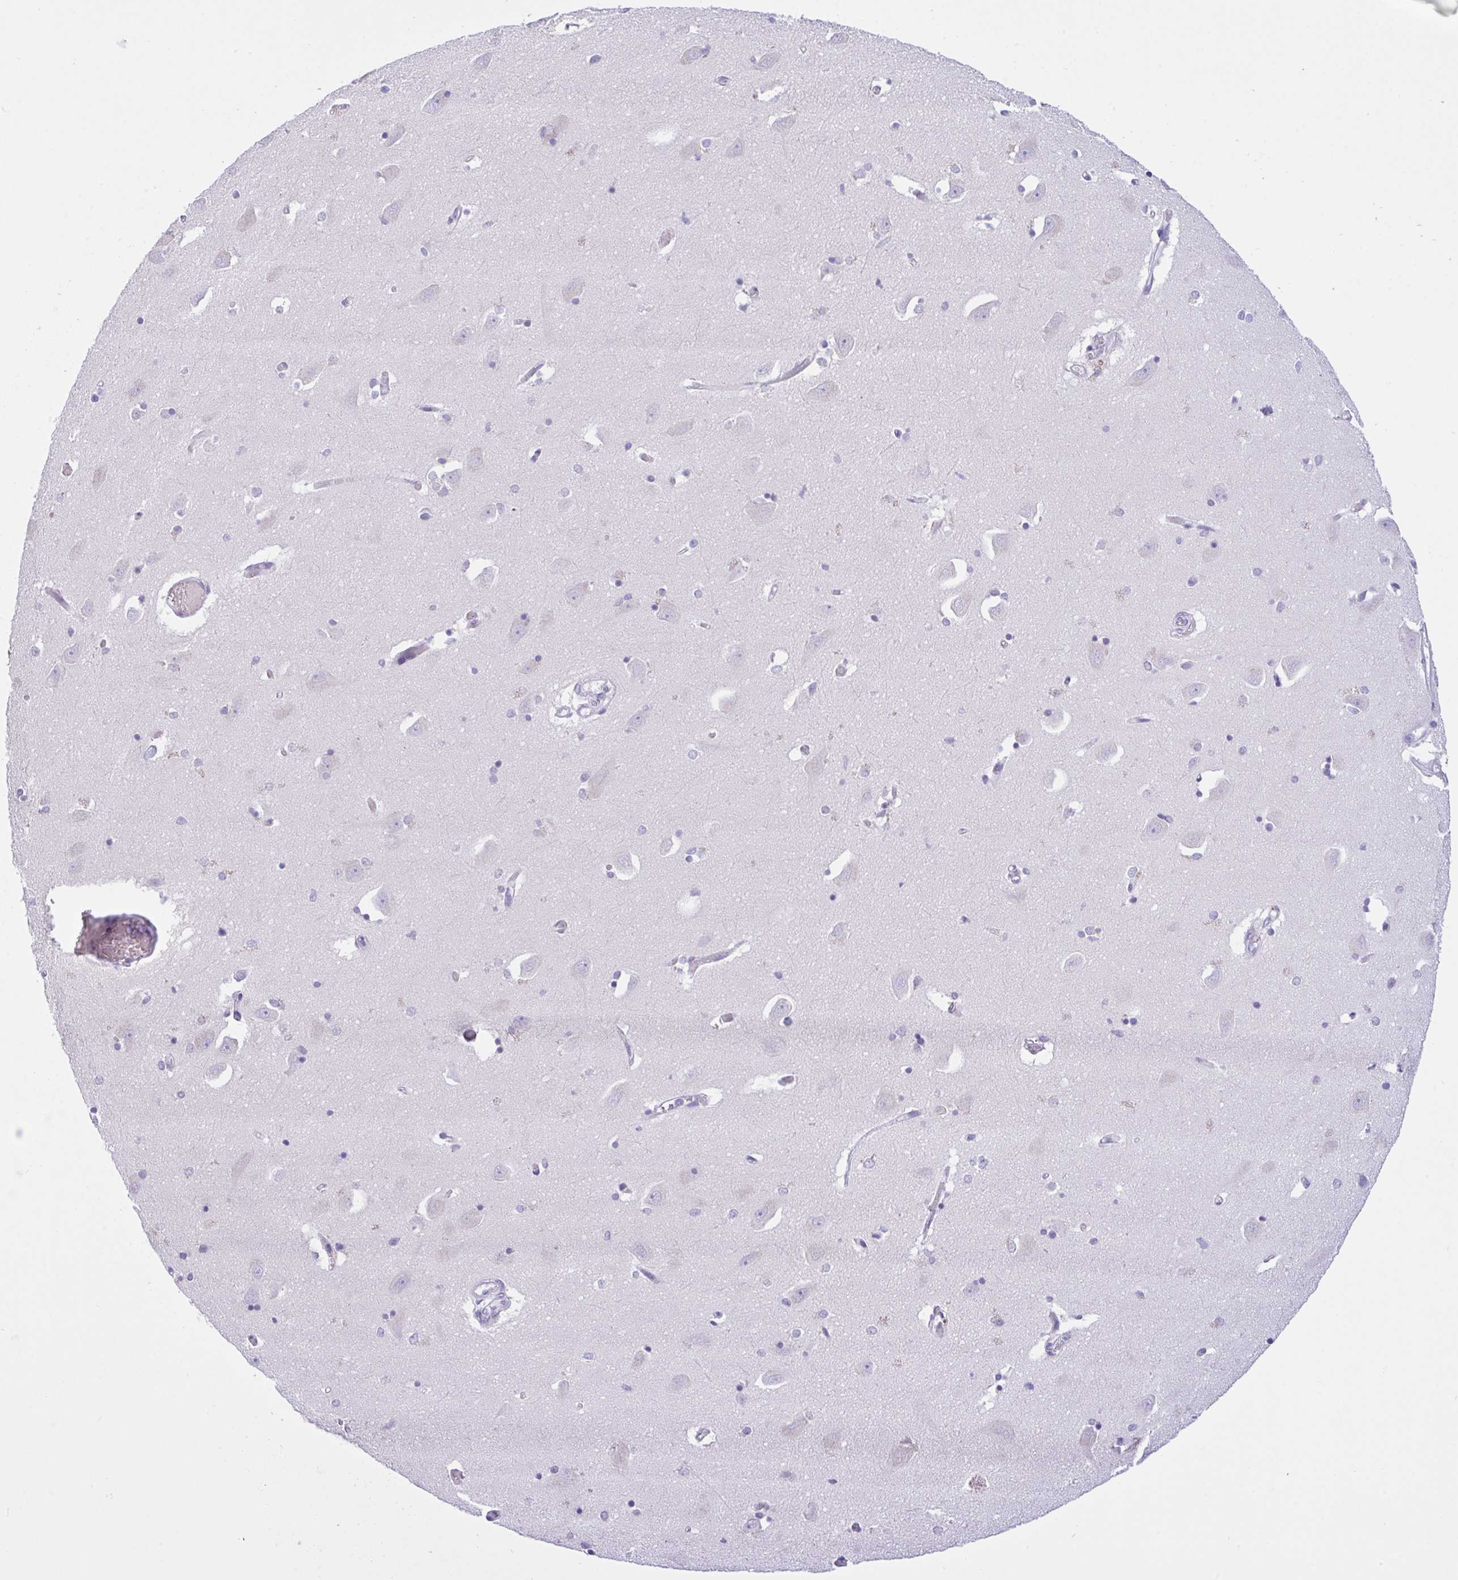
{"staining": {"intensity": "negative", "quantity": "none", "location": "none"}, "tissue": "caudate", "cell_type": "Glial cells", "image_type": "normal", "snomed": [{"axis": "morphology", "description": "Normal tissue, NOS"}, {"axis": "topography", "description": "Lateral ventricle wall"}, {"axis": "topography", "description": "Hippocampus"}], "caption": "IHC photomicrograph of benign human caudate stained for a protein (brown), which displays no positivity in glial cells.", "gene": "NCF1", "patient": {"sex": "female", "age": 63}}